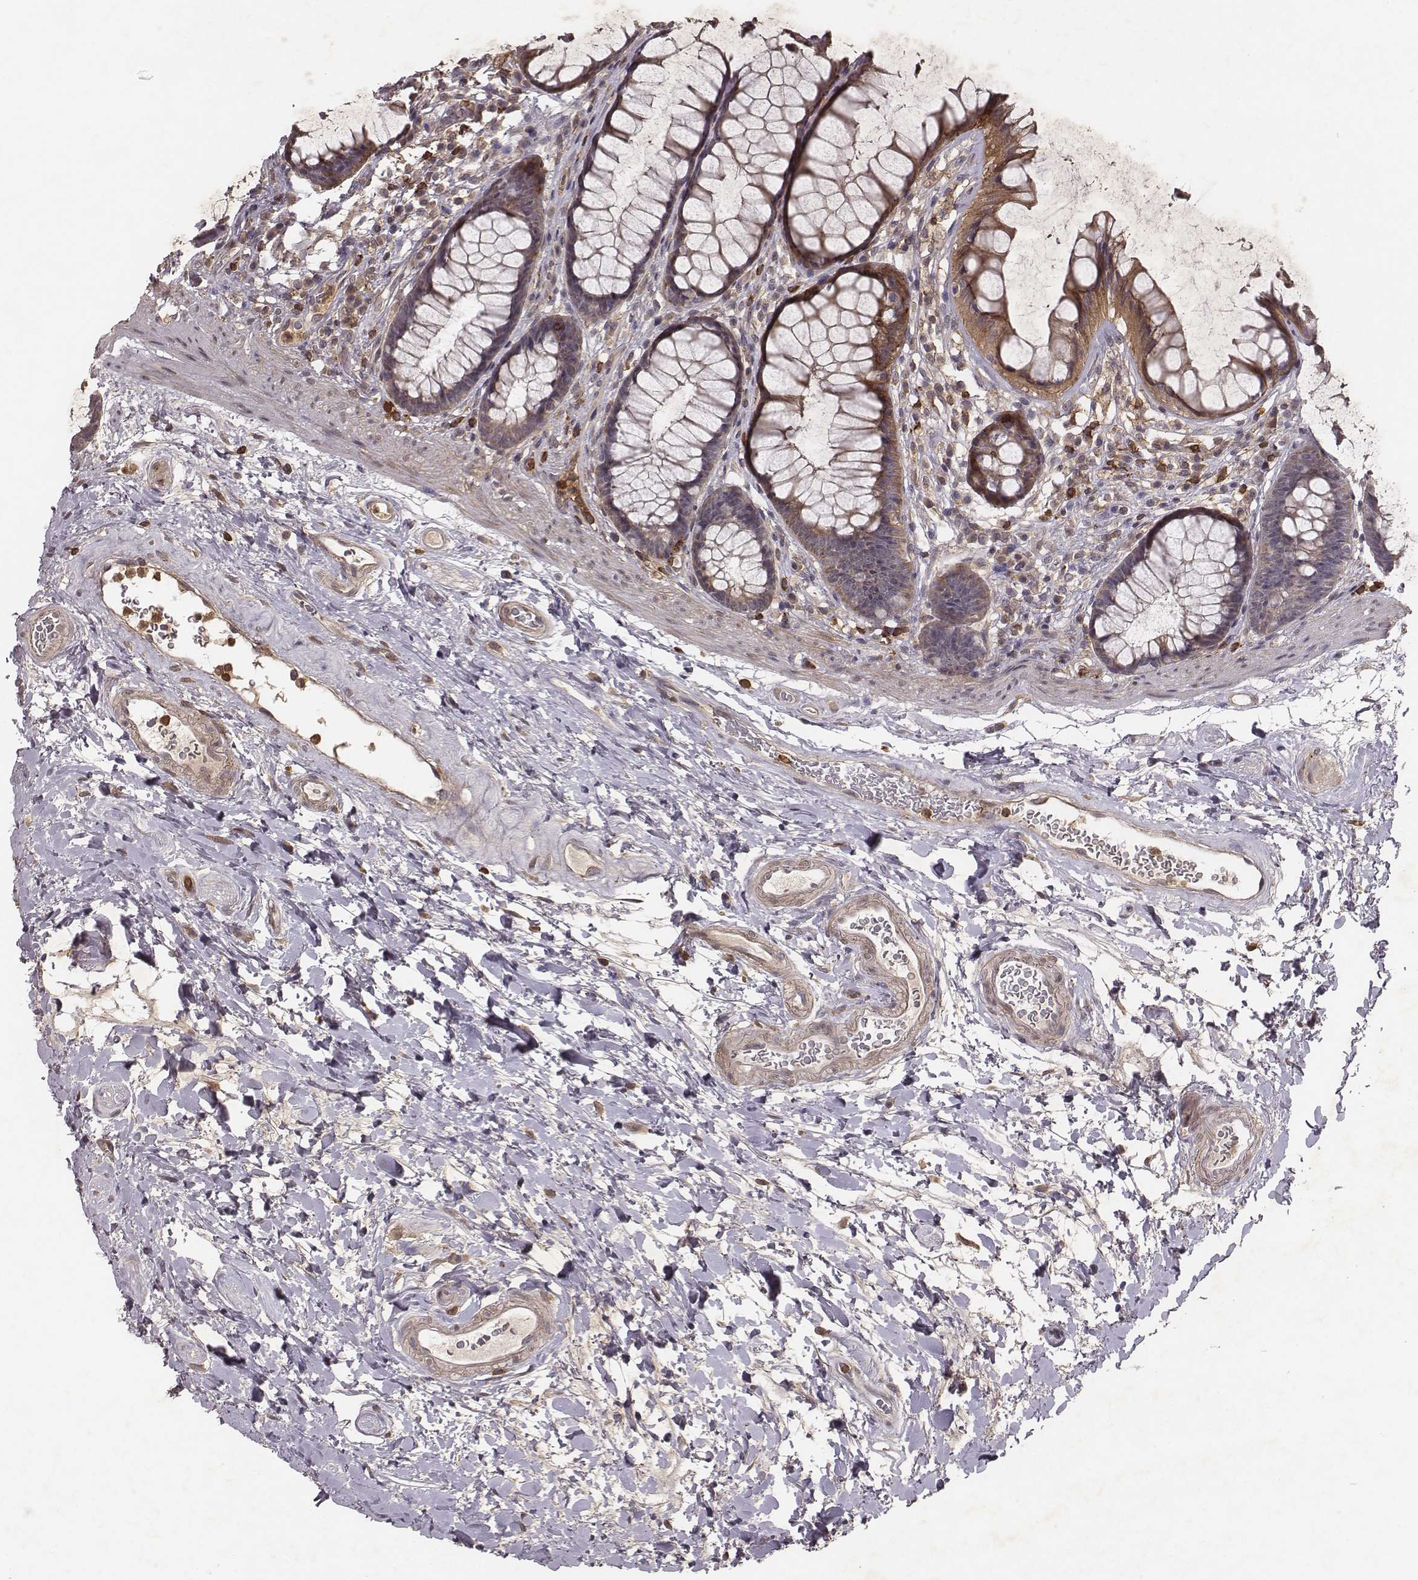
{"staining": {"intensity": "moderate", "quantity": ">75%", "location": "cytoplasmic/membranous"}, "tissue": "rectum", "cell_type": "Glandular cells", "image_type": "normal", "snomed": [{"axis": "morphology", "description": "Normal tissue, NOS"}, {"axis": "topography", "description": "Rectum"}], "caption": "The photomicrograph demonstrates a brown stain indicating the presence of a protein in the cytoplasmic/membranous of glandular cells in rectum. Immunohistochemistry stains the protein in brown and the nuclei are stained blue.", "gene": "PILRA", "patient": {"sex": "male", "age": 72}}